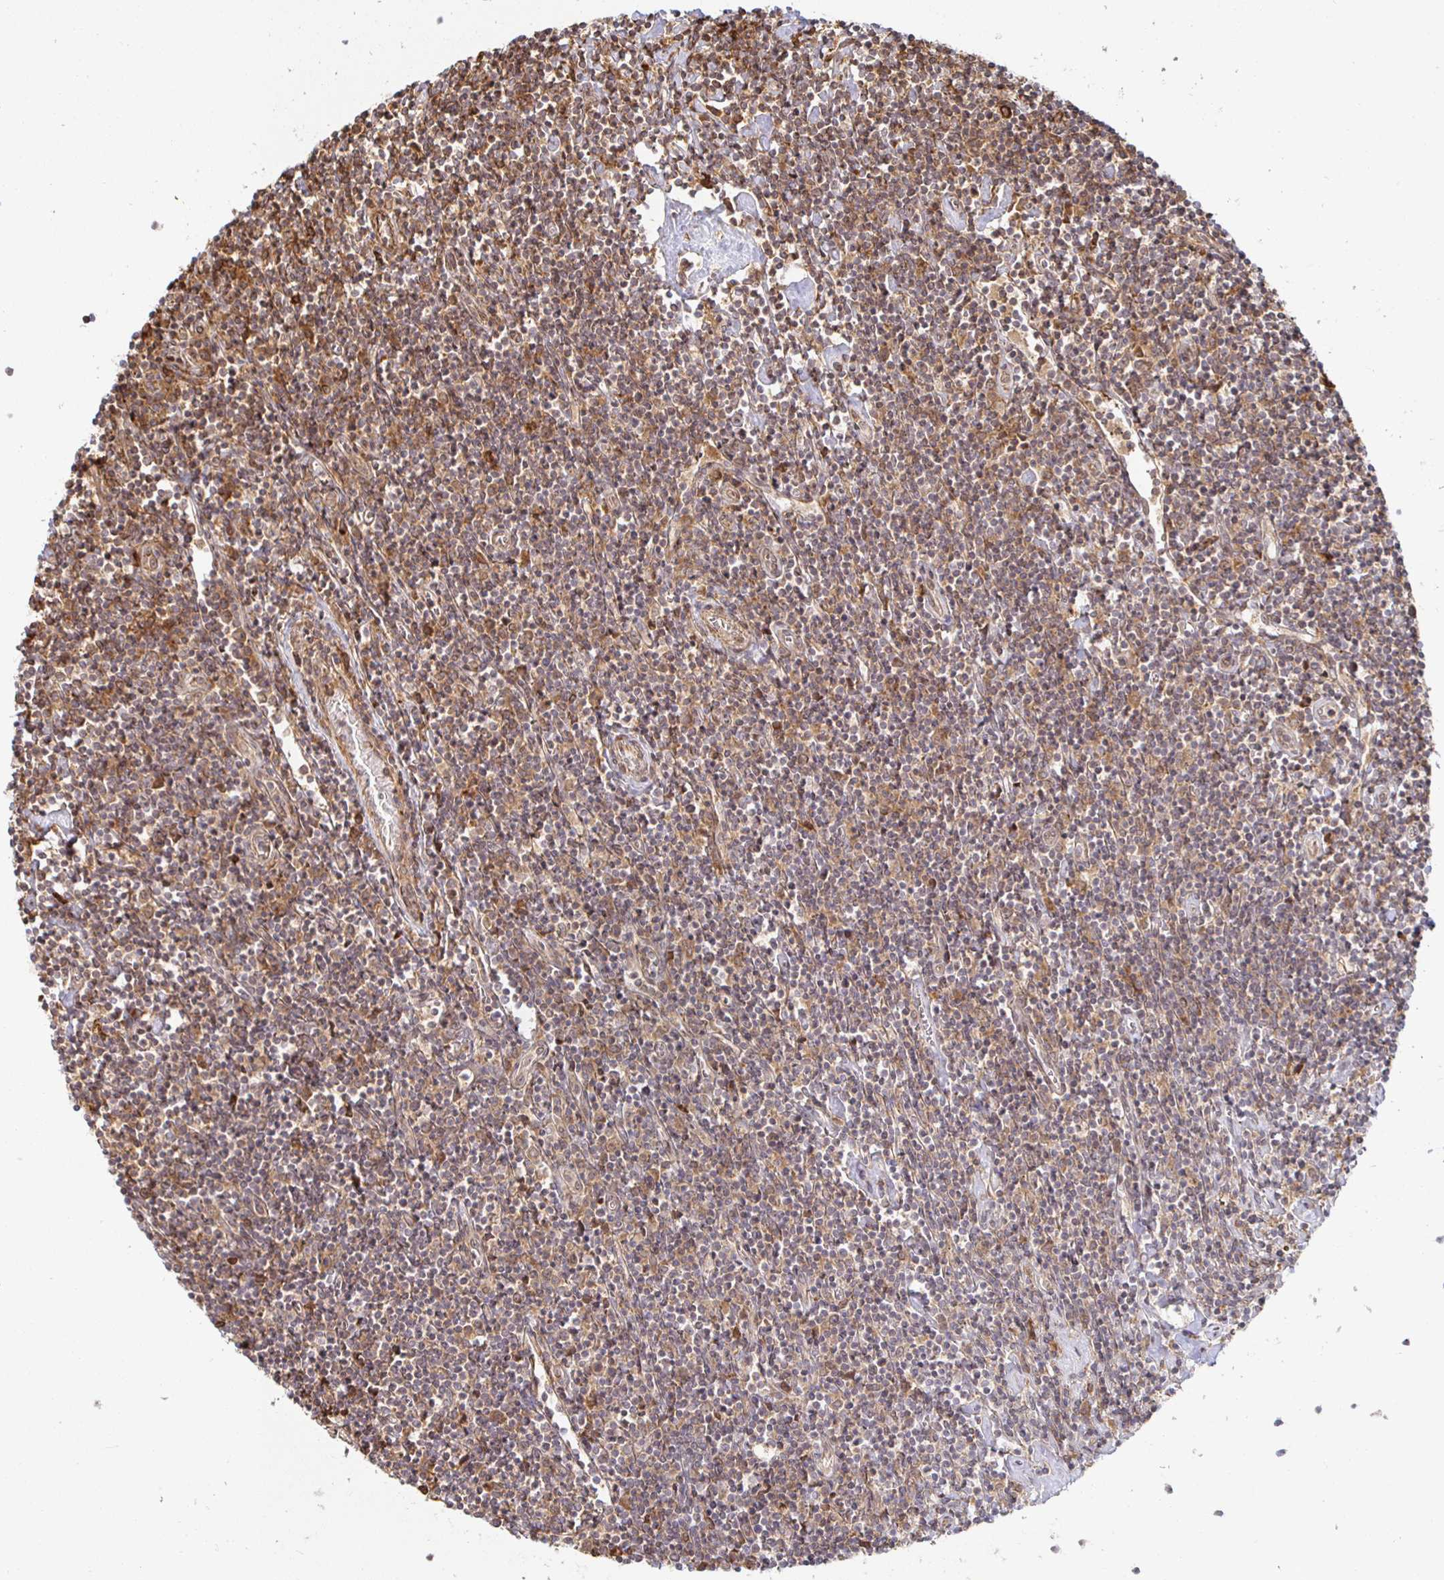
{"staining": {"intensity": "weak", "quantity": ">75%", "location": "cytoplasmic/membranous,nuclear"}, "tissue": "lymphoma", "cell_type": "Tumor cells", "image_type": "cancer", "snomed": [{"axis": "morphology", "description": "Hodgkin's disease, NOS"}, {"axis": "topography", "description": "Lymph node"}], "caption": "High-power microscopy captured an IHC micrograph of Hodgkin's disease, revealing weak cytoplasmic/membranous and nuclear positivity in approximately >75% of tumor cells.", "gene": "STRAP", "patient": {"sex": "male", "age": 40}}